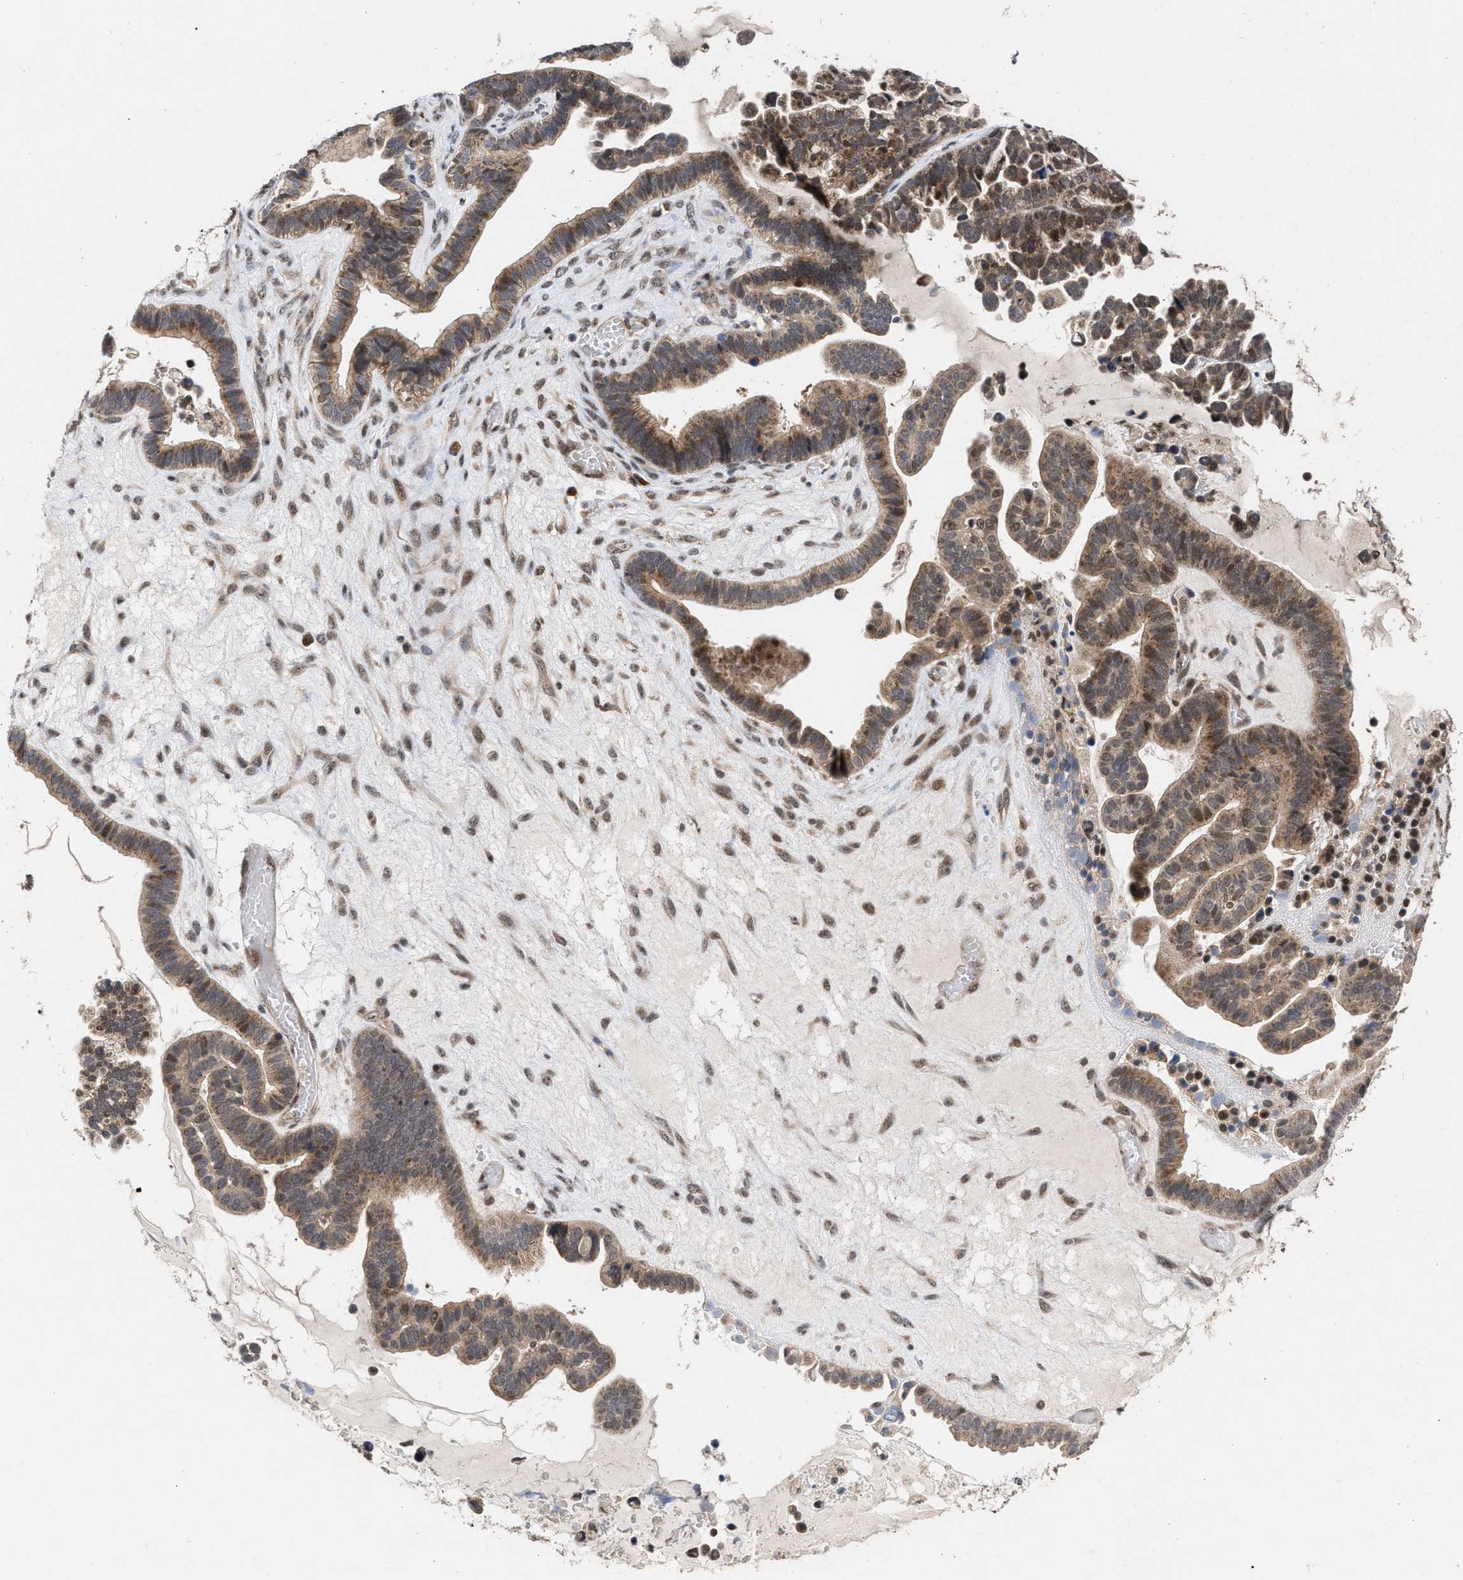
{"staining": {"intensity": "moderate", "quantity": ">75%", "location": "cytoplasmic/membranous"}, "tissue": "ovarian cancer", "cell_type": "Tumor cells", "image_type": "cancer", "snomed": [{"axis": "morphology", "description": "Cystadenocarcinoma, serous, NOS"}, {"axis": "topography", "description": "Ovary"}], "caption": "IHC (DAB) staining of serous cystadenocarcinoma (ovarian) displays moderate cytoplasmic/membranous protein expression in about >75% of tumor cells.", "gene": "MKNK2", "patient": {"sex": "female", "age": 56}}